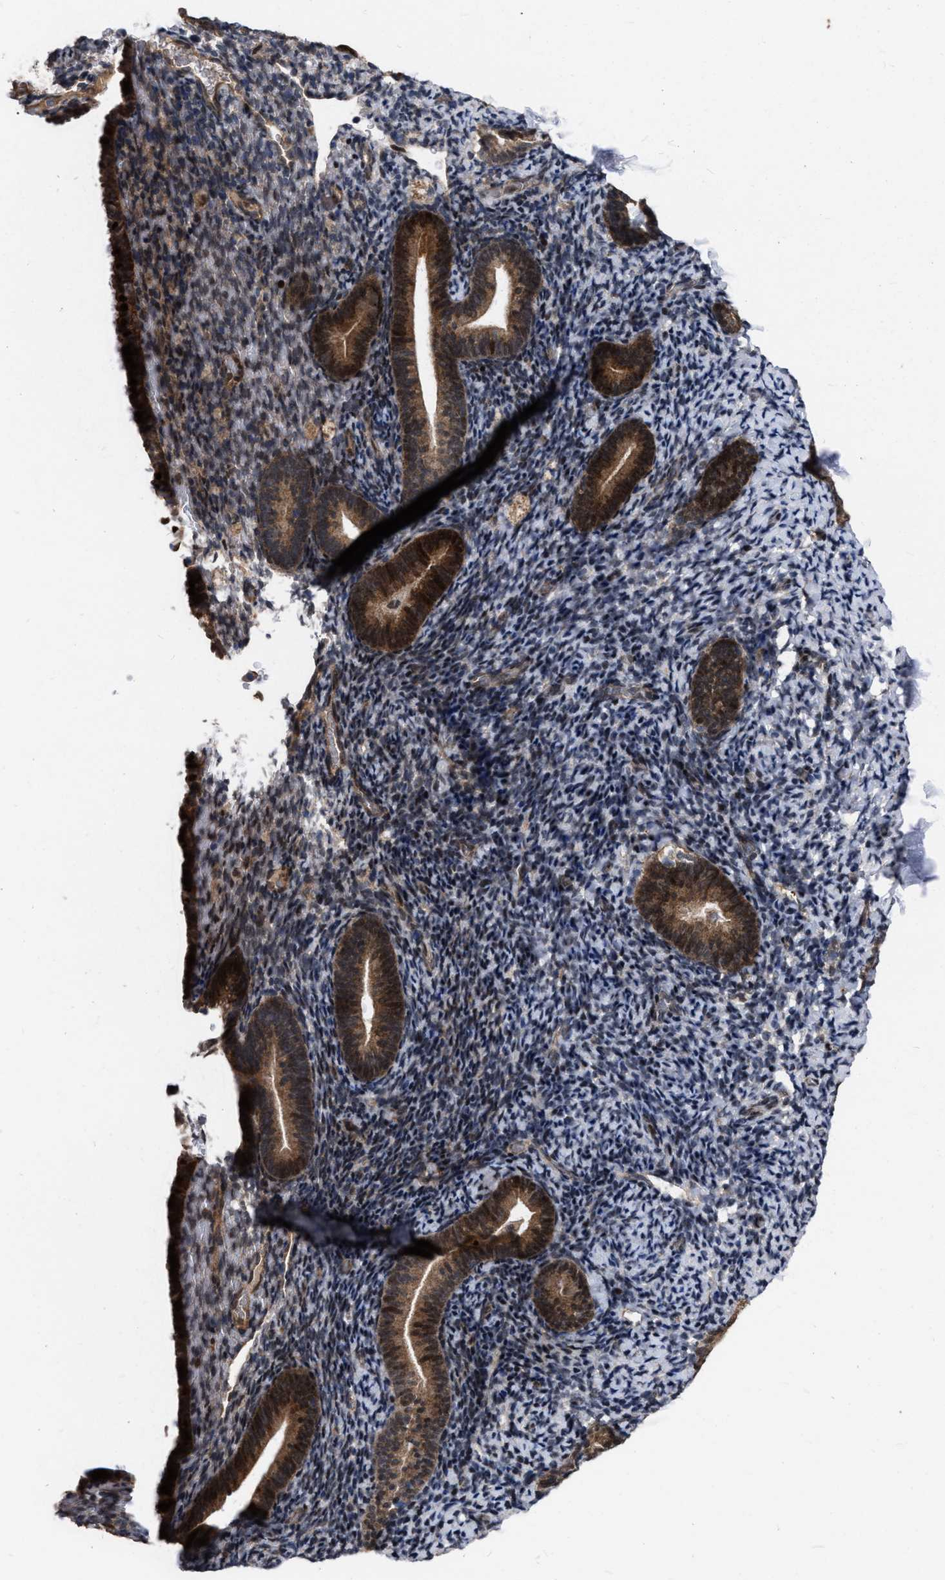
{"staining": {"intensity": "moderate", "quantity": ">75%", "location": "cytoplasmic/membranous,nuclear"}, "tissue": "endometrium", "cell_type": "Cells in endometrial stroma", "image_type": "normal", "snomed": [{"axis": "morphology", "description": "Normal tissue, NOS"}, {"axis": "topography", "description": "Endometrium"}], "caption": "Moderate cytoplasmic/membranous,nuclear staining for a protein is present in approximately >75% of cells in endometrial stroma of normal endometrium using IHC.", "gene": "MDM4", "patient": {"sex": "female", "age": 51}}